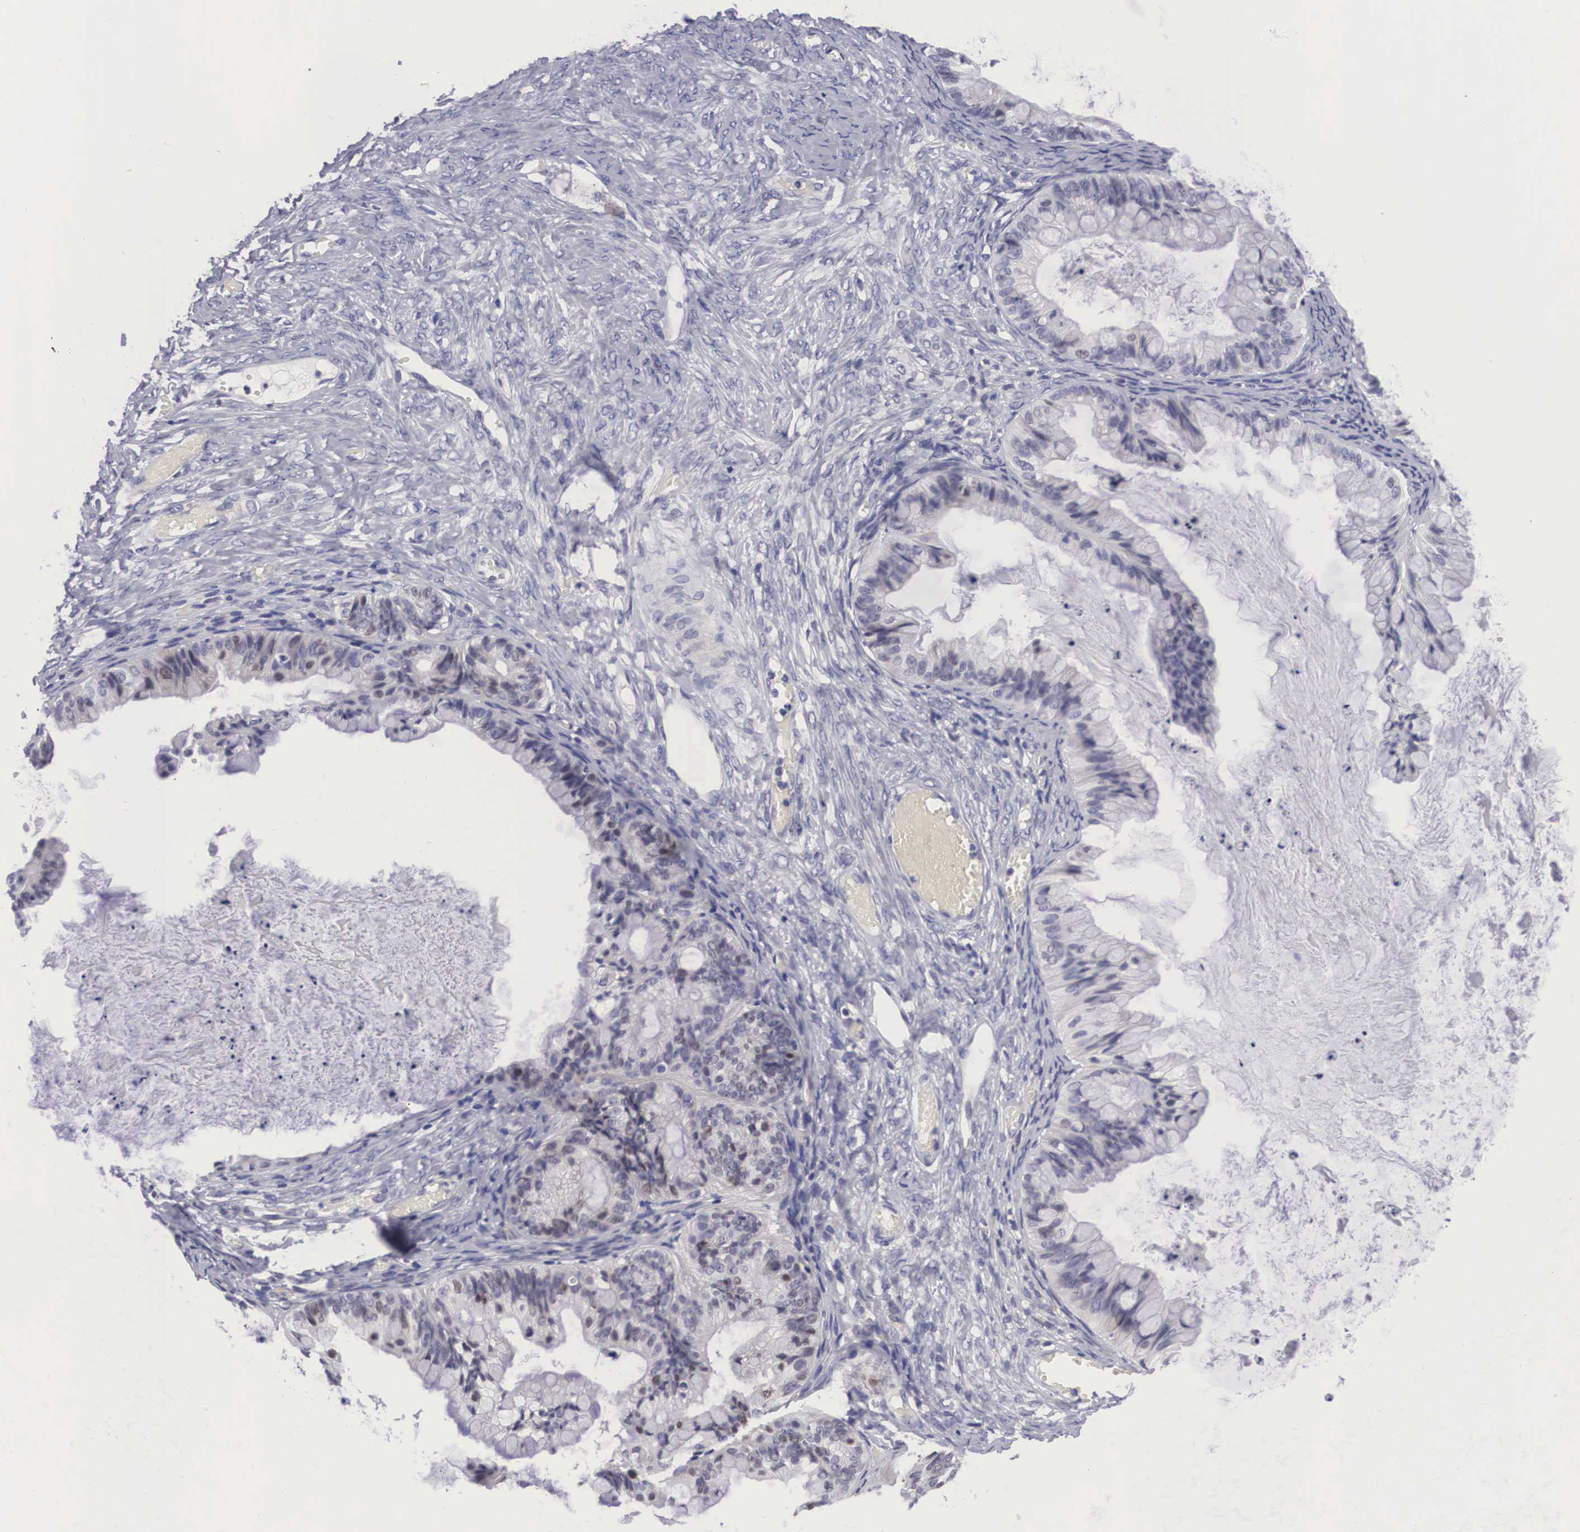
{"staining": {"intensity": "negative", "quantity": "none", "location": "none"}, "tissue": "ovarian cancer", "cell_type": "Tumor cells", "image_type": "cancer", "snomed": [{"axis": "morphology", "description": "Cystadenocarcinoma, mucinous, NOS"}, {"axis": "topography", "description": "Ovary"}], "caption": "Immunohistochemical staining of ovarian cancer (mucinous cystadenocarcinoma) displays no significant expression in tumor cells. (Brightfield microscopy of DAB (3,3'-diaminobenzidine) immunohistochemistry at high magnification).", "gene": "SOX11", "patient": {"sex": "female", "age": 57}}